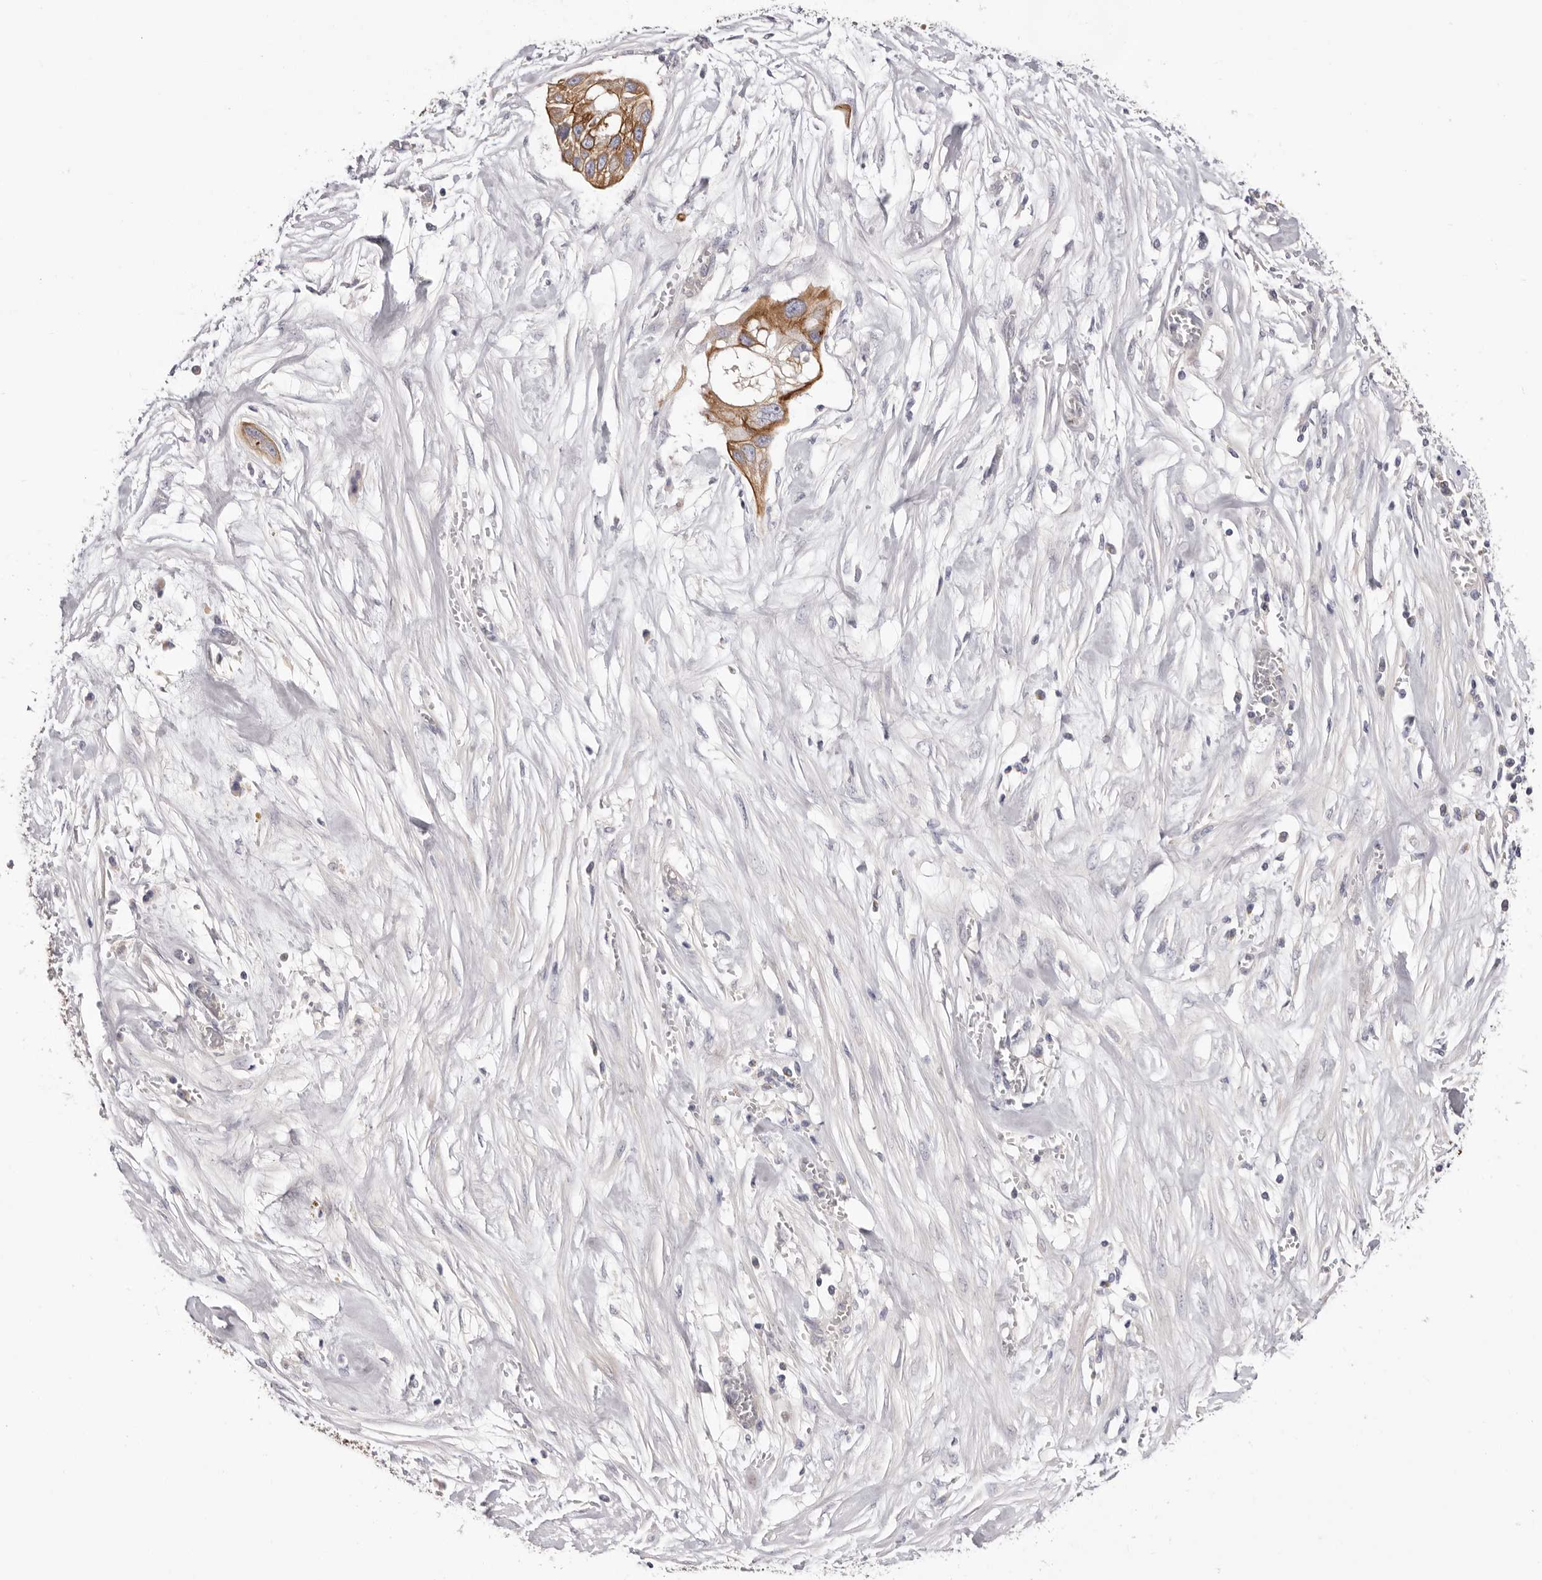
{"staining": {"intensity": "moderate", "quantity": ">75%", "location": "cytoplasmic/membranous"}, "tissue": "pancreatic cancer", "cell_type": "Tumor cells", "image_type": "cancer", "snomed": [{"axis": "morphology", "description": "Adenocarcinoma, NOS"}, {"axis": "topography", "description": "Pancreas"}], "caption": "IHC histopathology image of neoplastic tissue: adenocarcinoma (pancreatic) stained using IHC shows medium levels of moderate protein expression localized specifically in the cytoplasmic/membranous of tumor cells, appearing as a cytoplasmic/membranous brown color.", "gene": "STK16", "patient": {"sex": "female", "age": 60}}